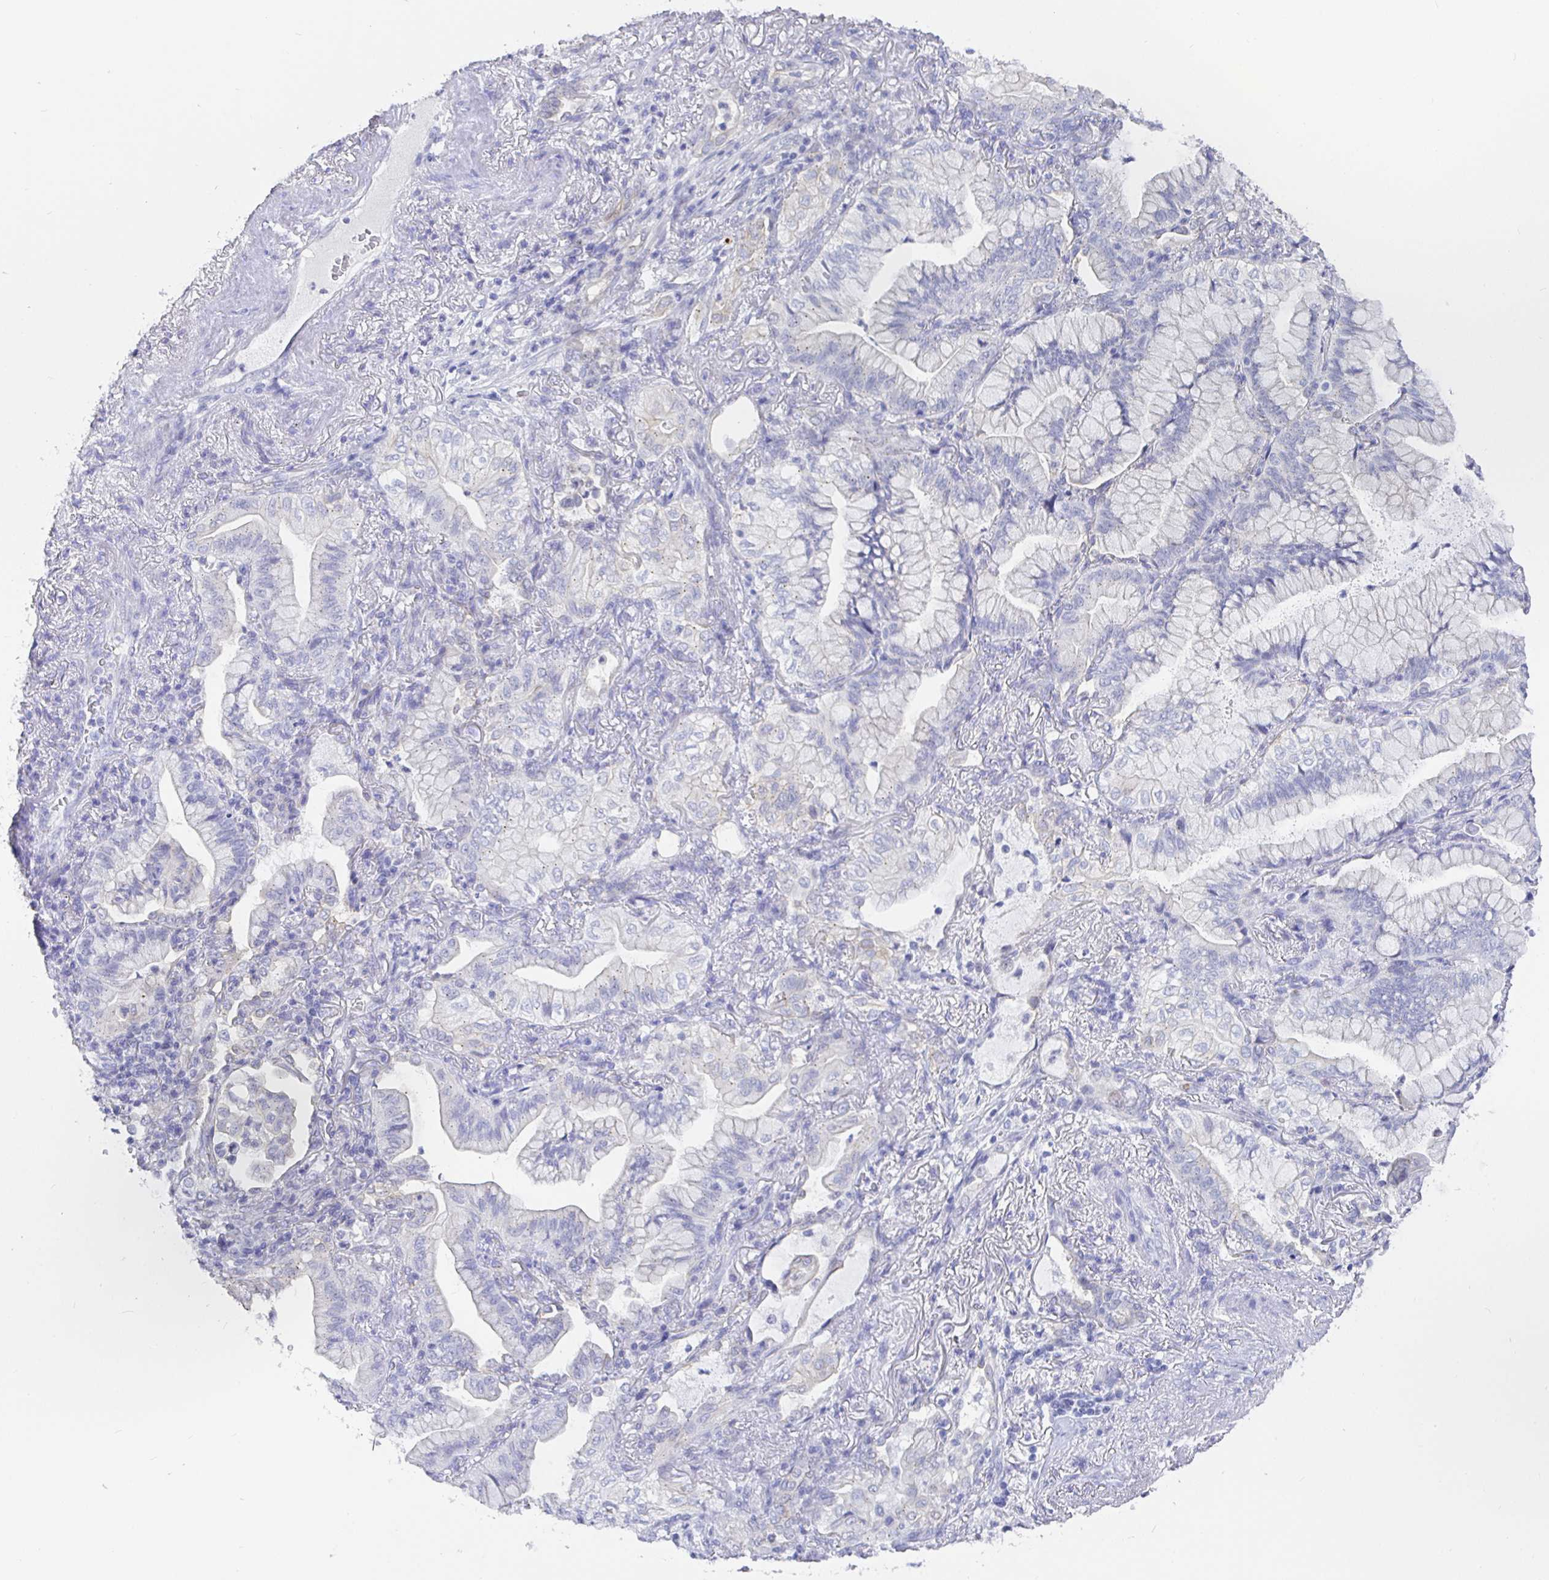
{"staining": {"intensity": "negative", "quantity": "none", "location": "none"}, "tissue": "lung cancer", "cell_type": "Tumor cells", "image_type": "cancer", "snomed": [{"axis": "morphology", "description": "Adenocarcinoma, NOS"}, {"axis": "topography", "description": "Lung"}], "caption": "Protein analysis of lung adenocarcinoma demonstrates no significant positivity in tumor cells.", "gene": "EZHIP", "patient": {"sex": "male", "age": 77}}